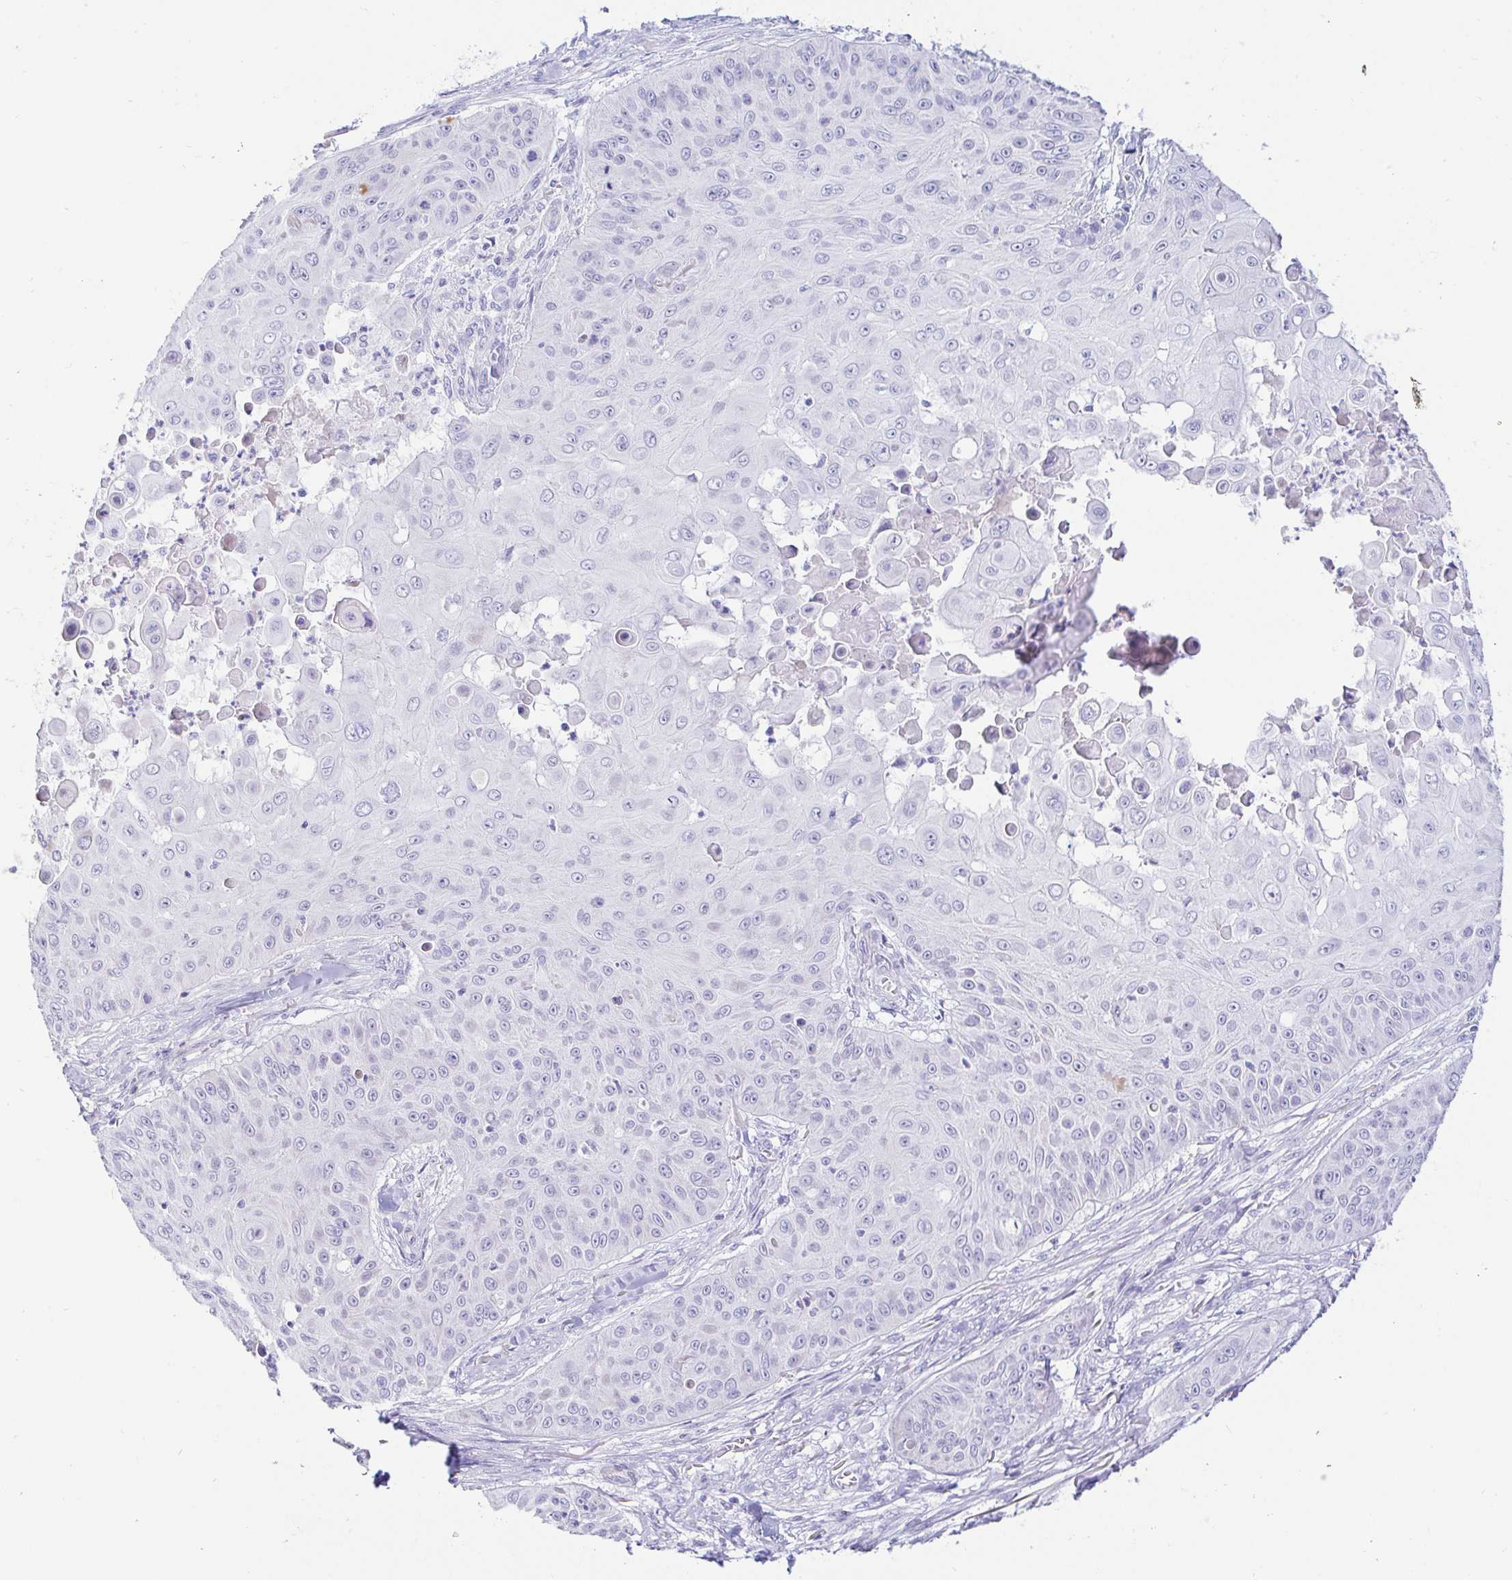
{"staining": {"intensity": "negative", "quantity": "none", "location": "none"}, "tissue": "skin cancer", "cell_type": "Tumor cells", "image_type": "cancer", "snomed": [{"axis": "morphology", "description": "Squamous cell carcinoma, NOS"}, {"axis": "topography", "description": "Skin"}], "caption": "Squamous cell carcinoma (skin) was stained to show a protein in brown. There is no significant staining in tumor cells.", "gene": "PINLYP", "patient": {"sex": "male", "age": 82}}